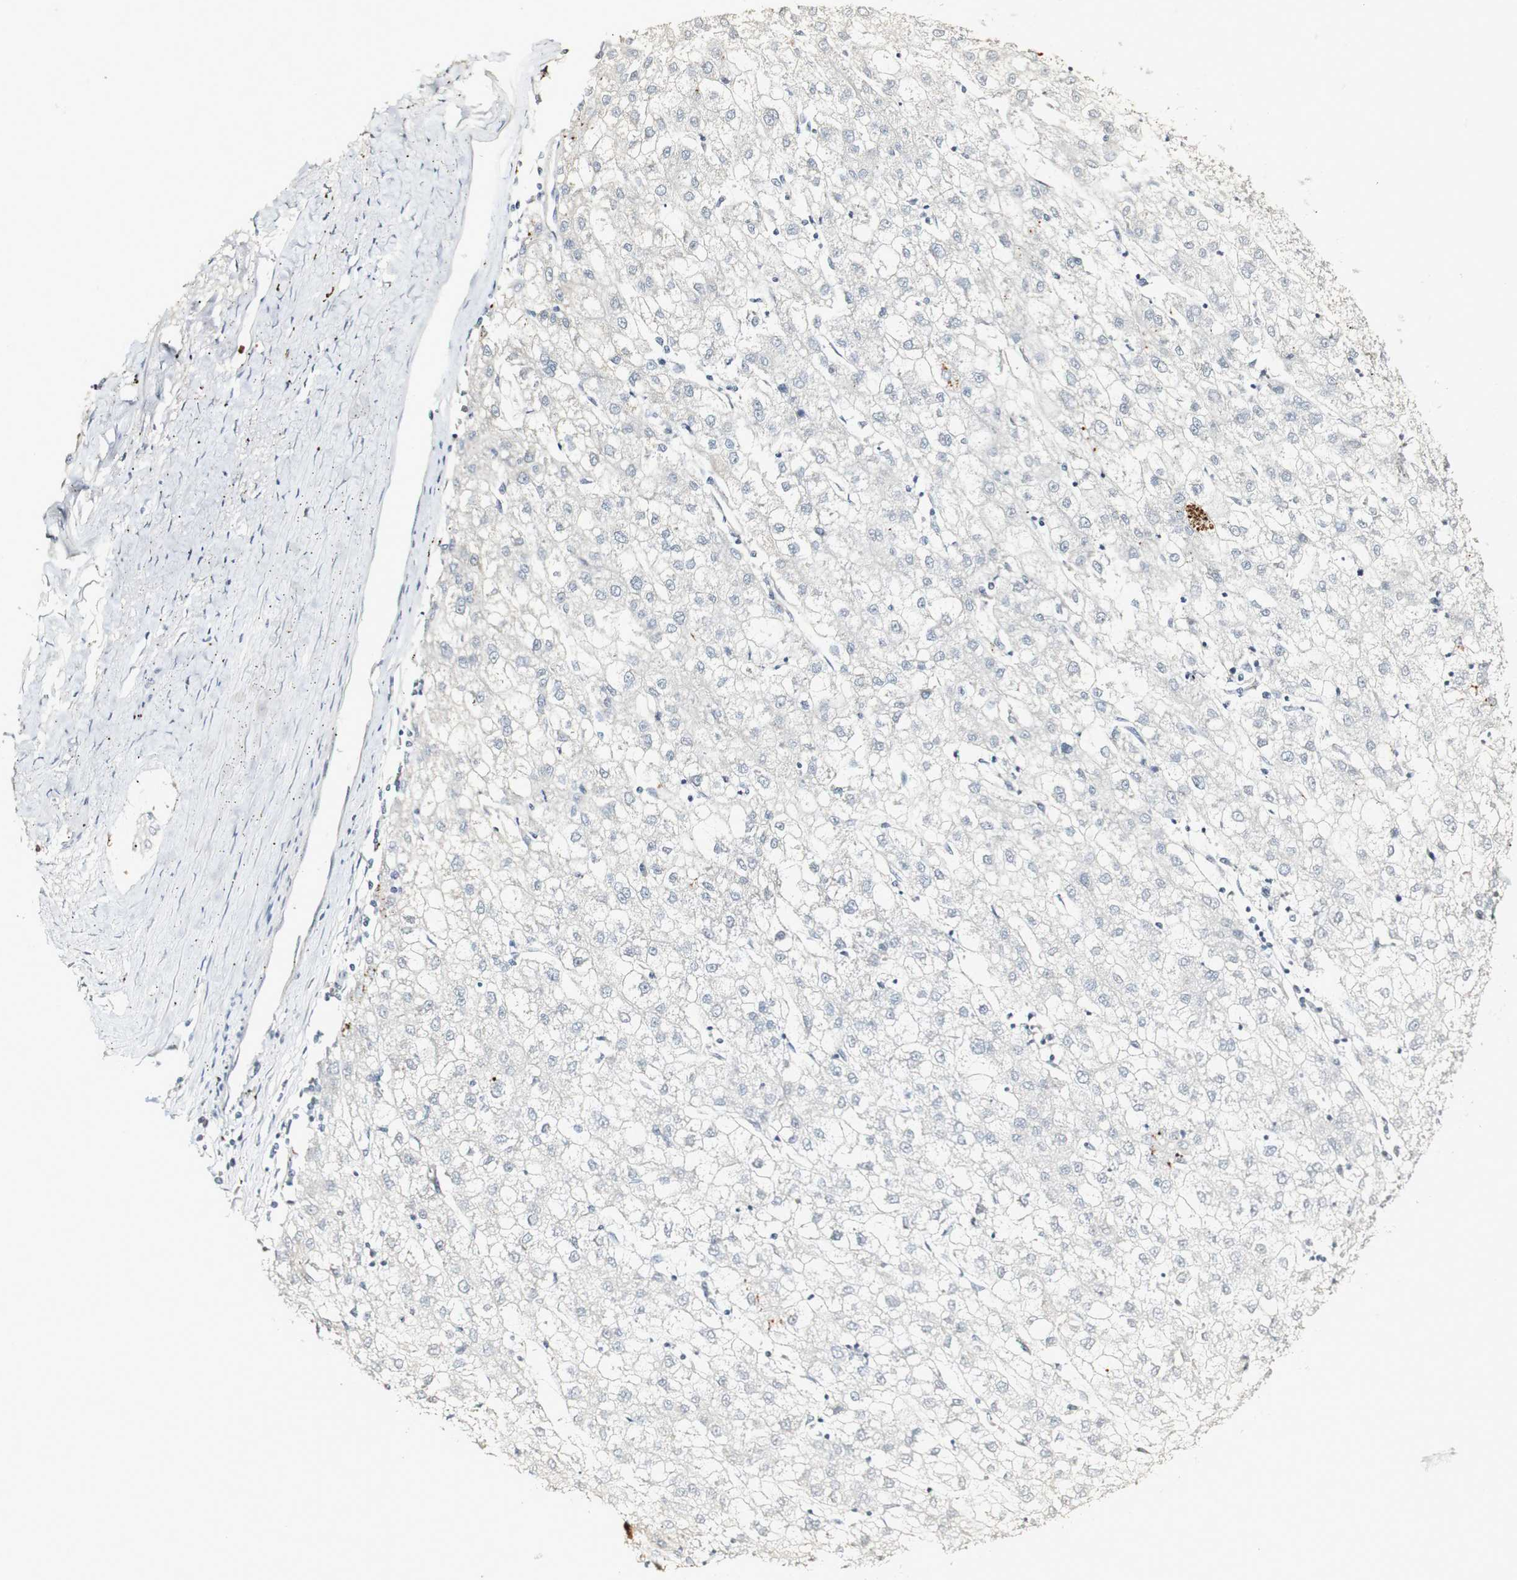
{"staining": {"intensity": "negative", "quantity": "none", "location": "none"}, "tissue": "liver cancer", "cell_type": "Tumor cells", "image_type": "cancer", "snomed": [{"axis": "morphology", "description": "Carcinoma, Hepatocellular, NOS"}, {"axis": "topography", "description": "Liver"}], "caption": "The image demonstrates no staining of tumor cells in liver cancer (hepatocellular carcinoma).", "gene": "SYT7", "patient": {"sex": "male", "age": 72}}